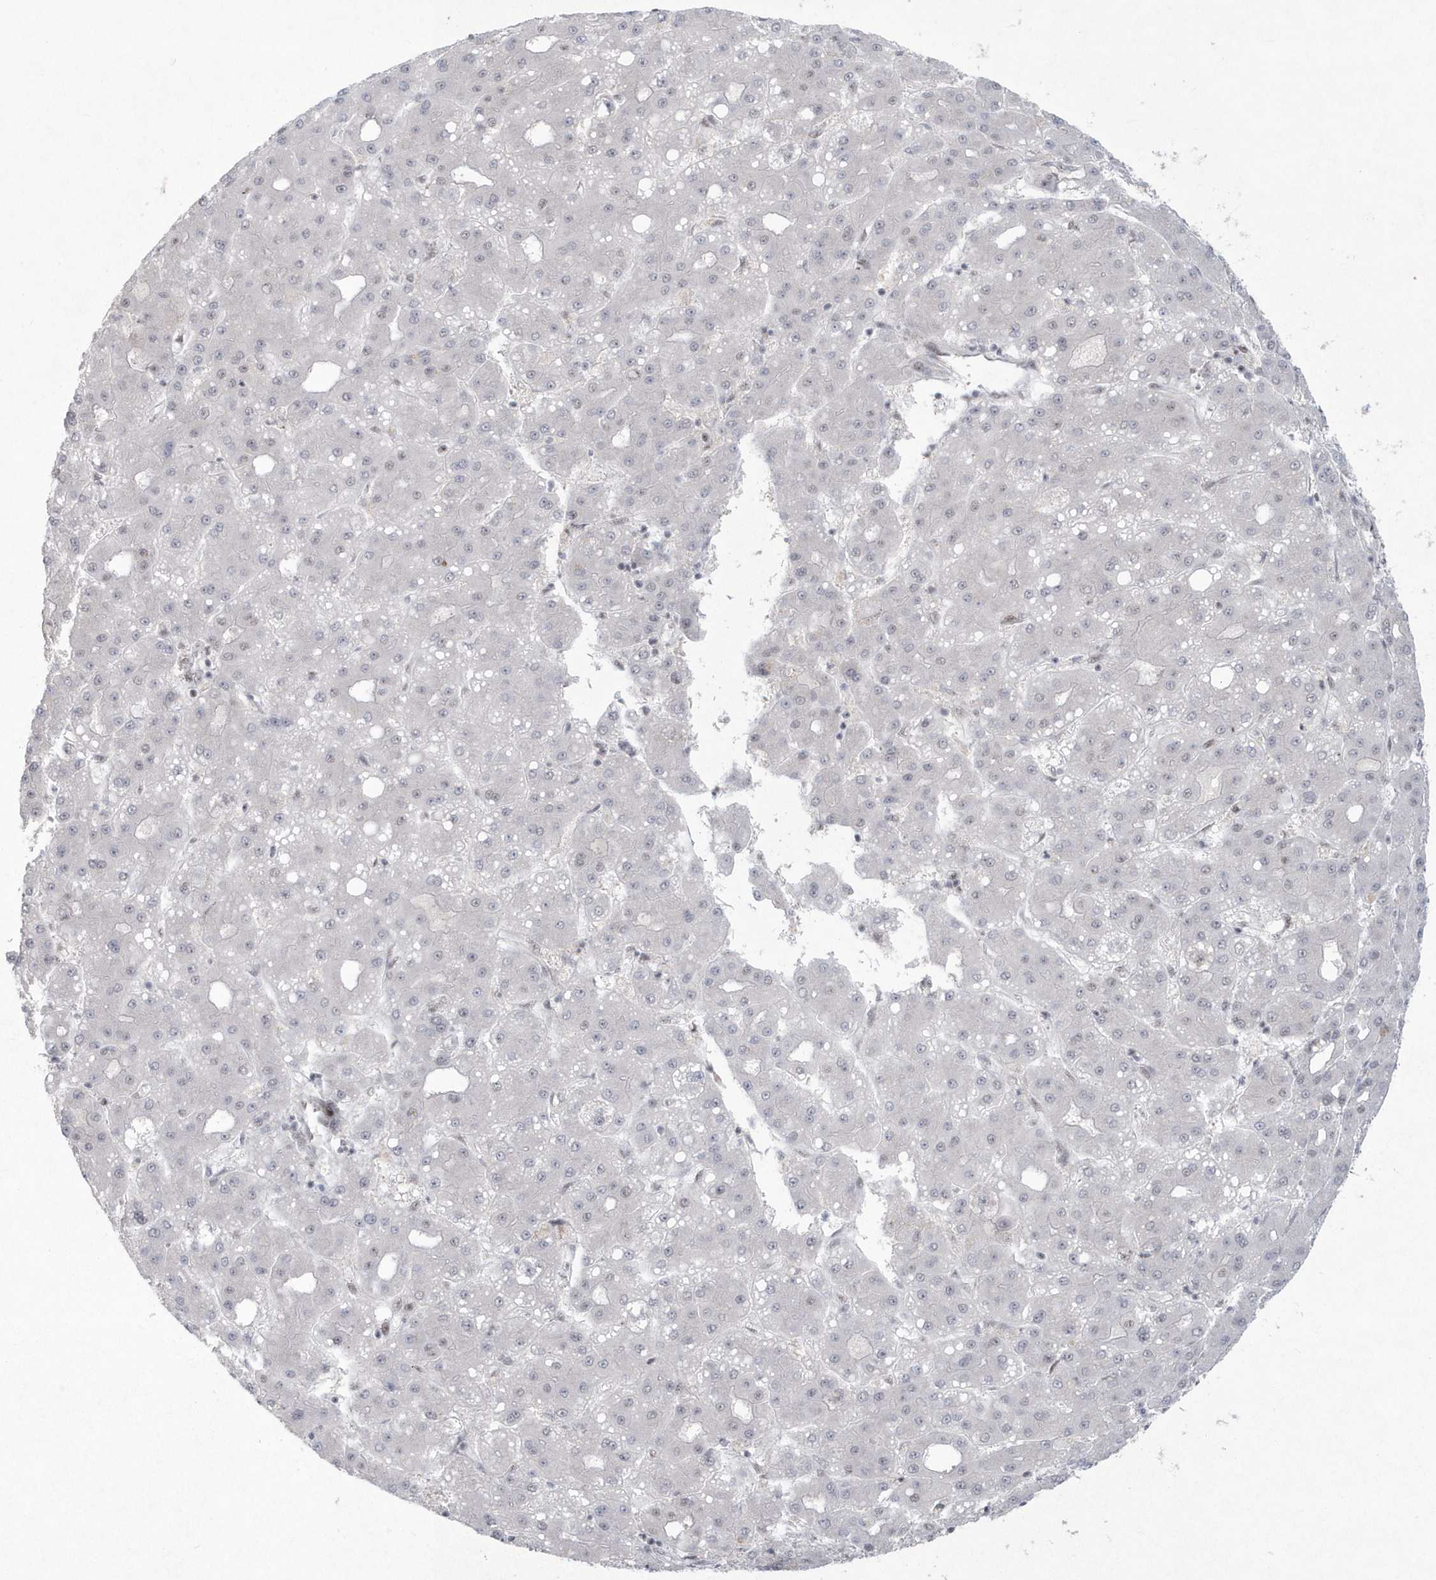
{"staining": {"intensity": "negative", "quantity": "none", "location": "none"}, "tissue": "liver cancer", "cell_type": "Tumor cells", "image_type": "cancer", "snomed": [{"axis": "morphology", "description": "Carcinoma, Hepatocellular, NOS"}, {"axis": "topography", "description": "Liver"}], "caption": "There is no significant staining in tumor cells of liver hepatocellular carcinoma.", "gene": "KDM6B", "patient": {"sex": "male", "age": 65}}